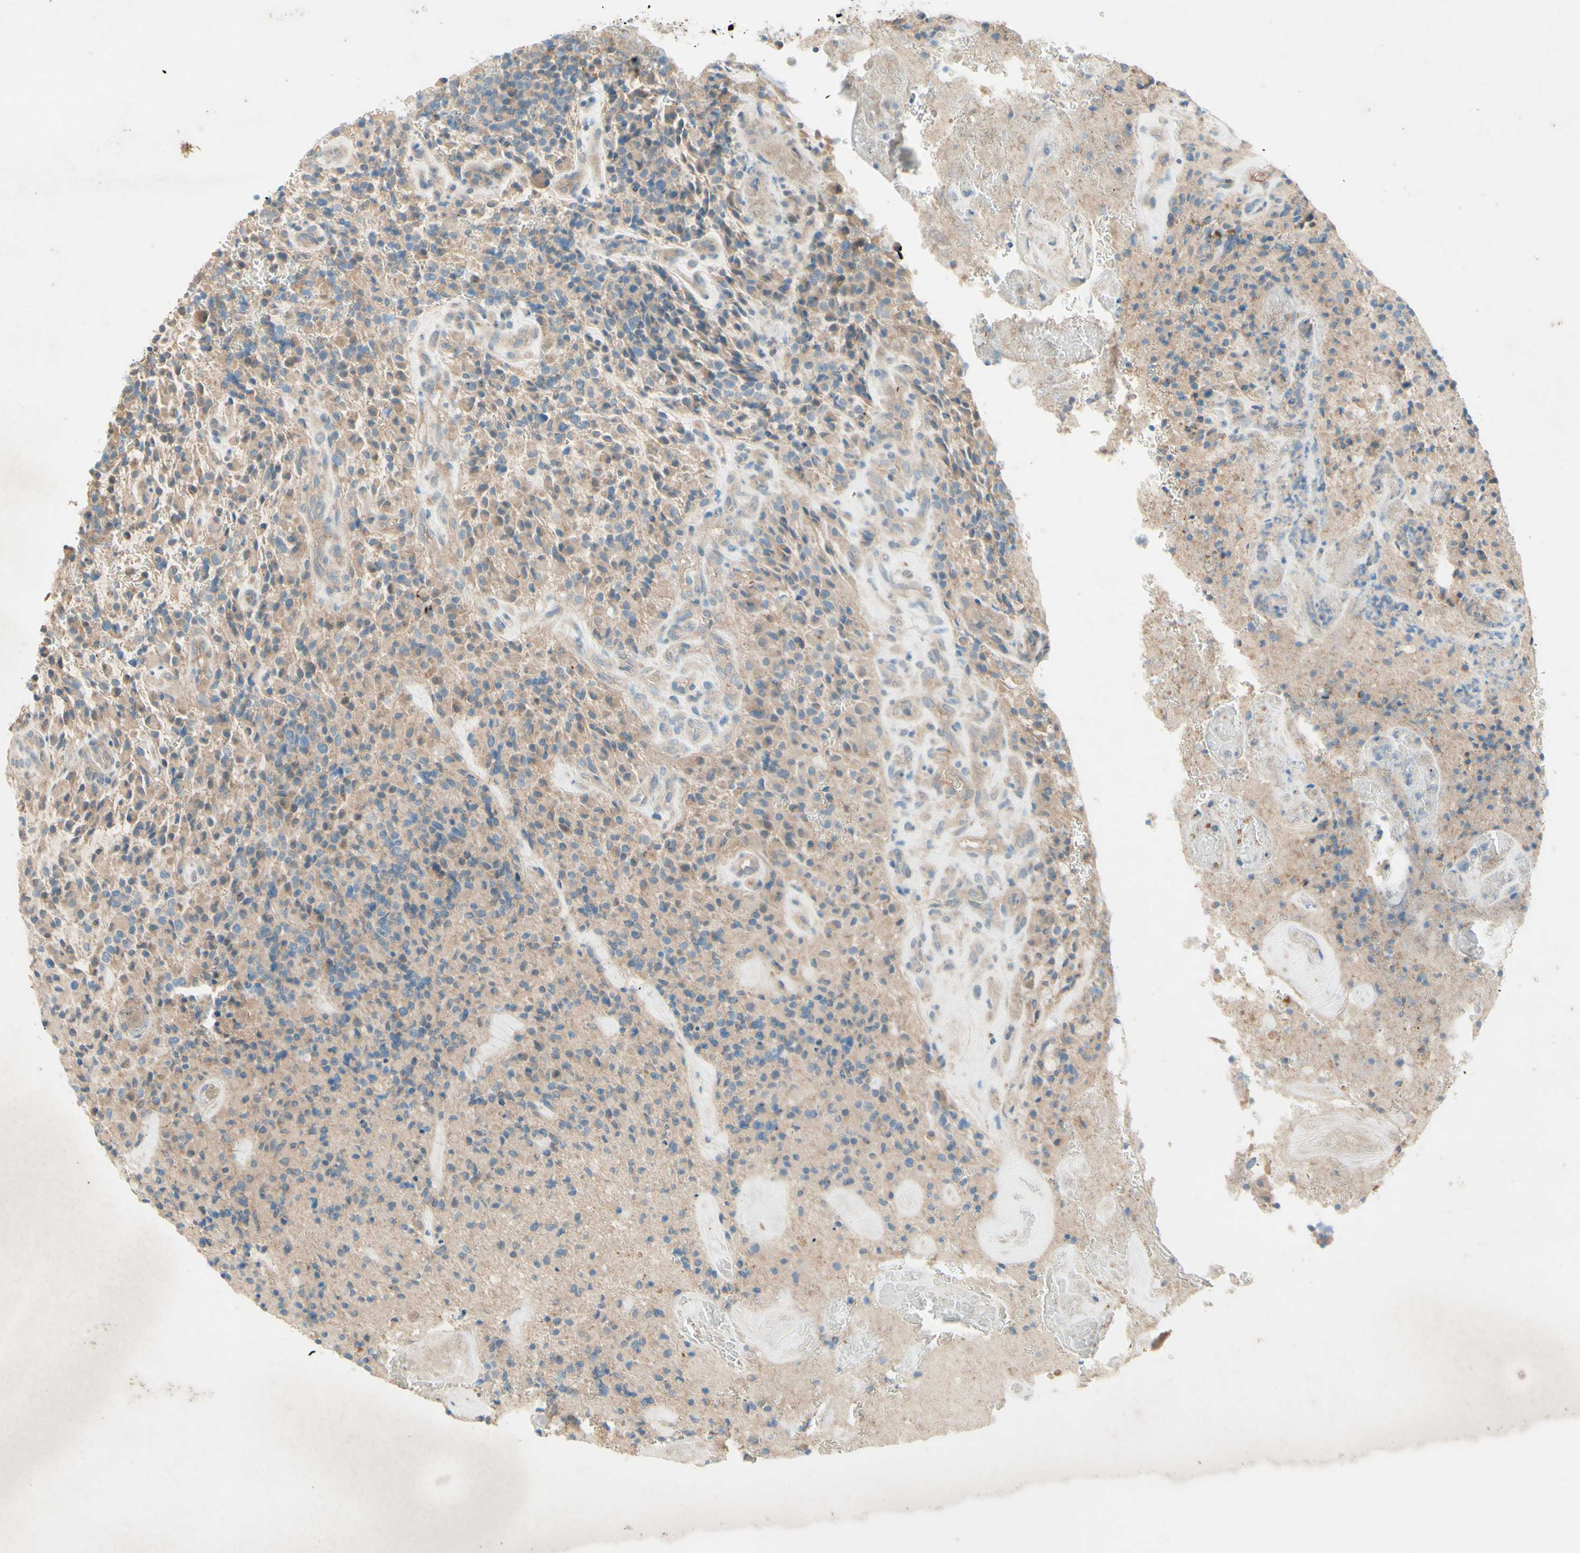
{"staining": {"intensity": "weak", "quantity": "25%-75%", "location": "cytoplasmic/membranous"}, "tissue": "glioma", "cell_type": "Tumor cells", "image_type": "cancer", "snomed": [{"axis": "morphology", "description": "Glioma, malignant, High grade"}, {"axis": "topography", "description": "Brain"}], "caption": "An image of human malignant high-grade glioma stained for a protein displays weak cytoplasmic/membranous brown staining in tumor cells. The staining is performed using DAB (3,3'-diaminobenzidine) brown chromogen to label protein expression. The nuclei are counter-stained blue using hematoxylin.", "gene": "IL2", "patient": {"sex": "male", "age": 71}}